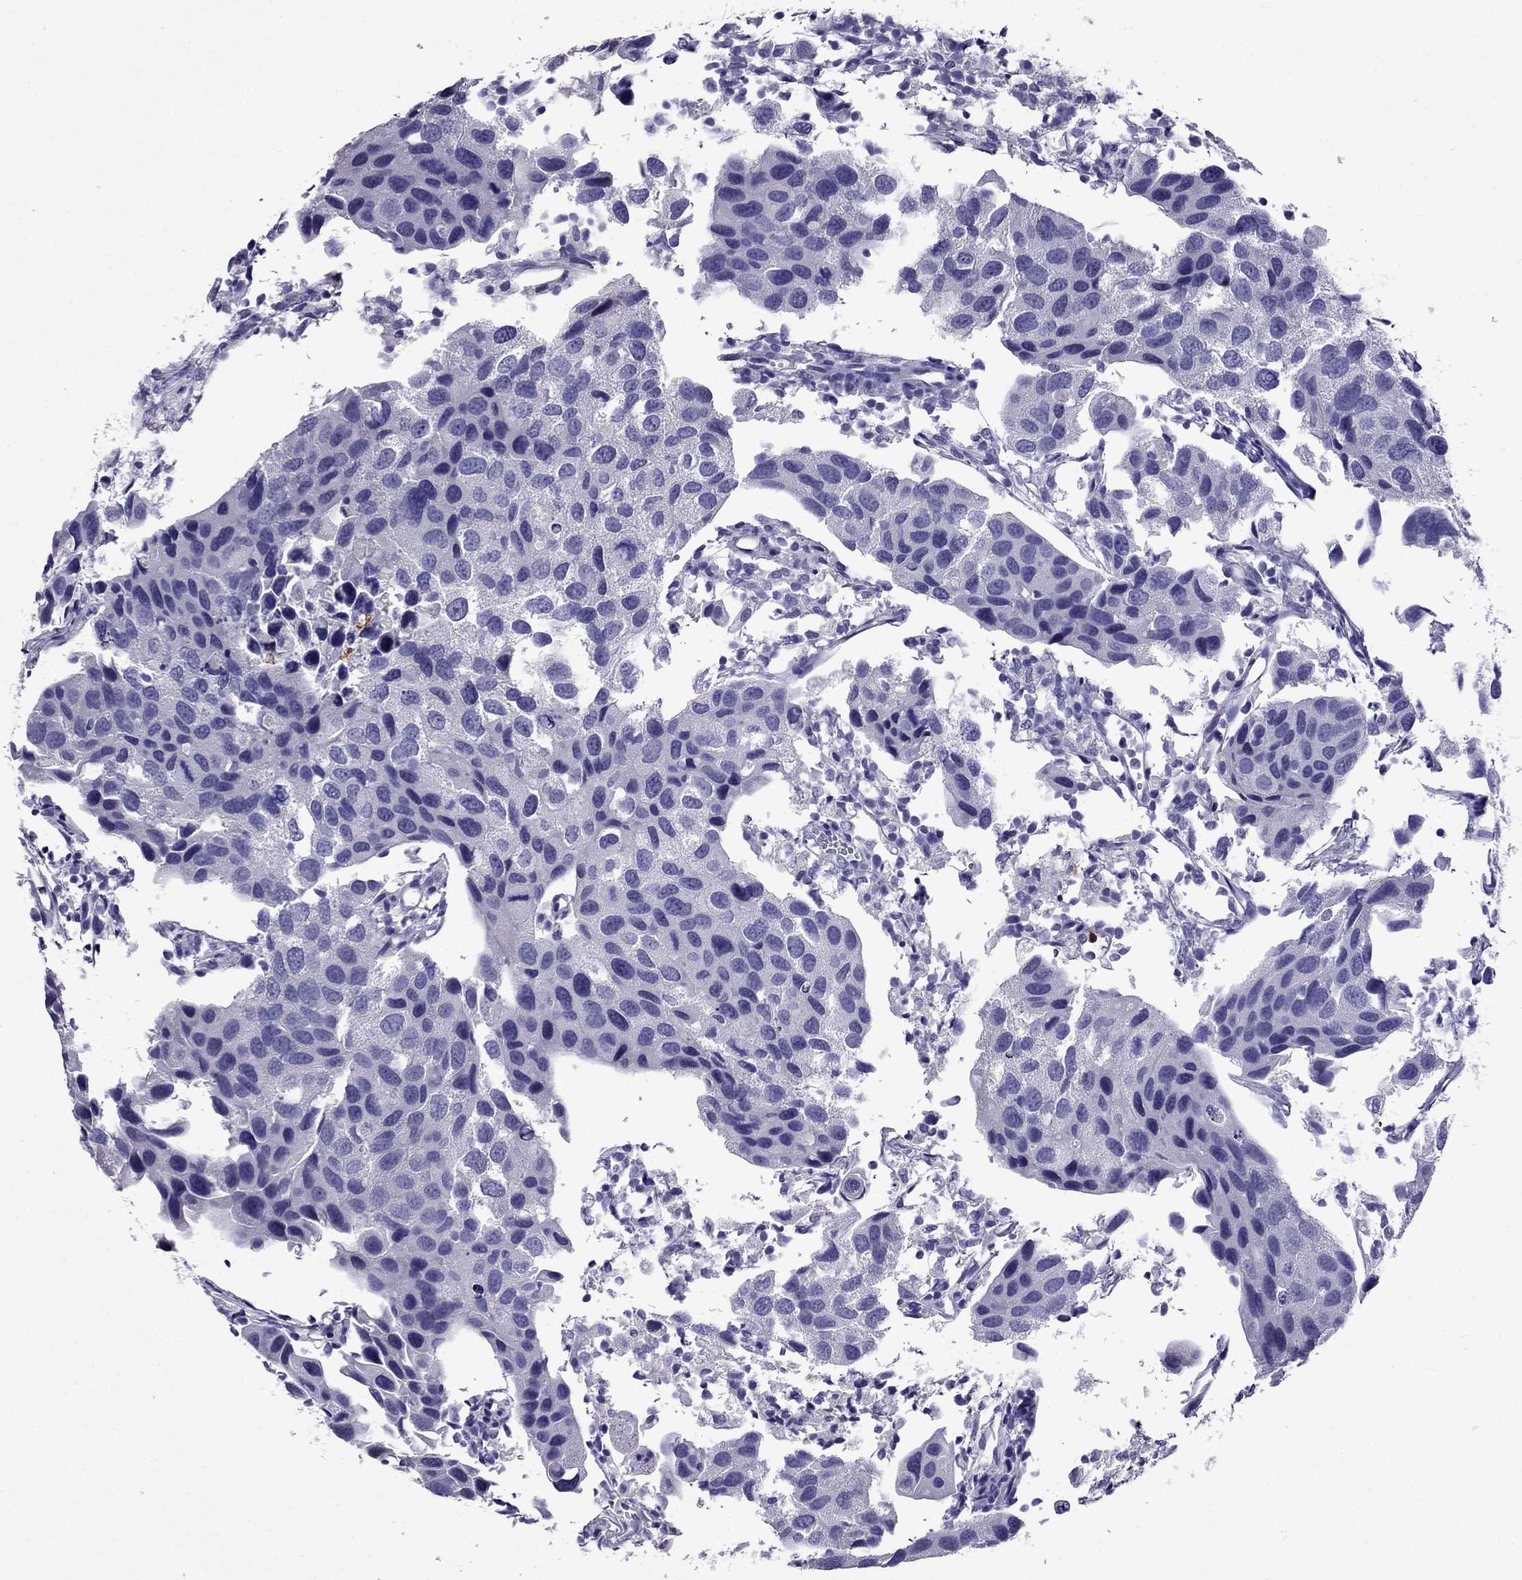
{"staining": {"intensity": "negative", "quantity": "none", "location": "none"}, "tissue": "urothelial cancer", "cell_type": "Tumor cells", "image_type": "cancer", "snomed": [{"axis": "morphology", "description": "Urothelial carcinoma, High grade"}, {"axis": "topography", "description": "Urinary bladder"}], "caption": "Immunohistochemistry histopathology image of neoplastic tissue: high-grade urothelial carcinoma stained with DAB (3,3'-diaminobenzidine) reveals no significant protein positivity in tumor cells.", "gene": "OLFM4", "patient": {"sex": "male", "age": 79}}